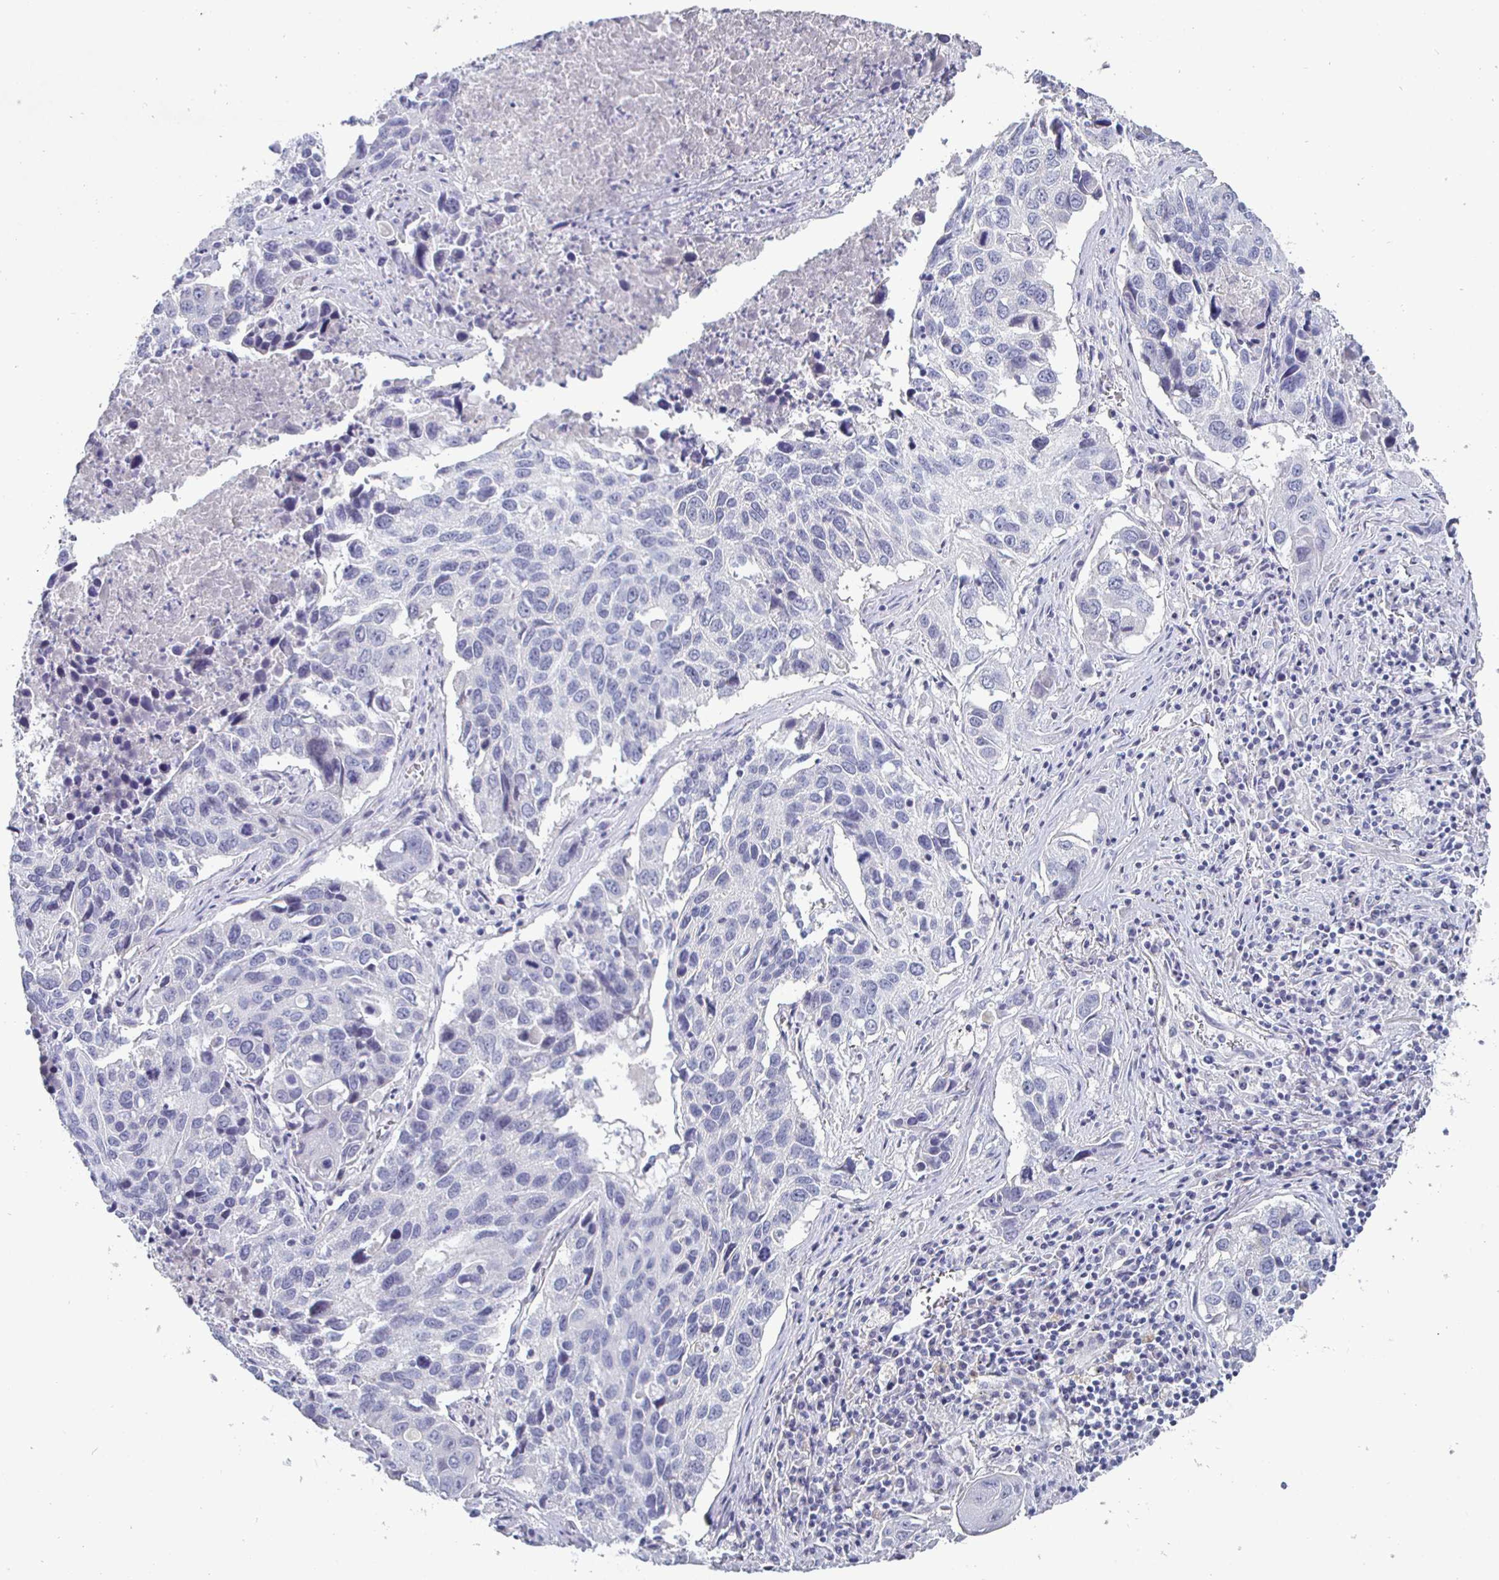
{"staining": {"intensity": "negative", "quantity": "none", "location": "none"}, "tissue": "lung cancer", "cell_type": "Tumor cells", "image_type": "cancer", "snomed": [{"axis": "morphology", "description": "Squamous cell carcinoma, NOS"}, {"axis": "topography", "description": "Lung"}], "caption": "Squamous cell carcinoma (lung) stained for a protein using immunohistochemistry shows no expression tumor cells.", "gene": "ENPP1", "patient": {"sex": "female", "age": 61}}